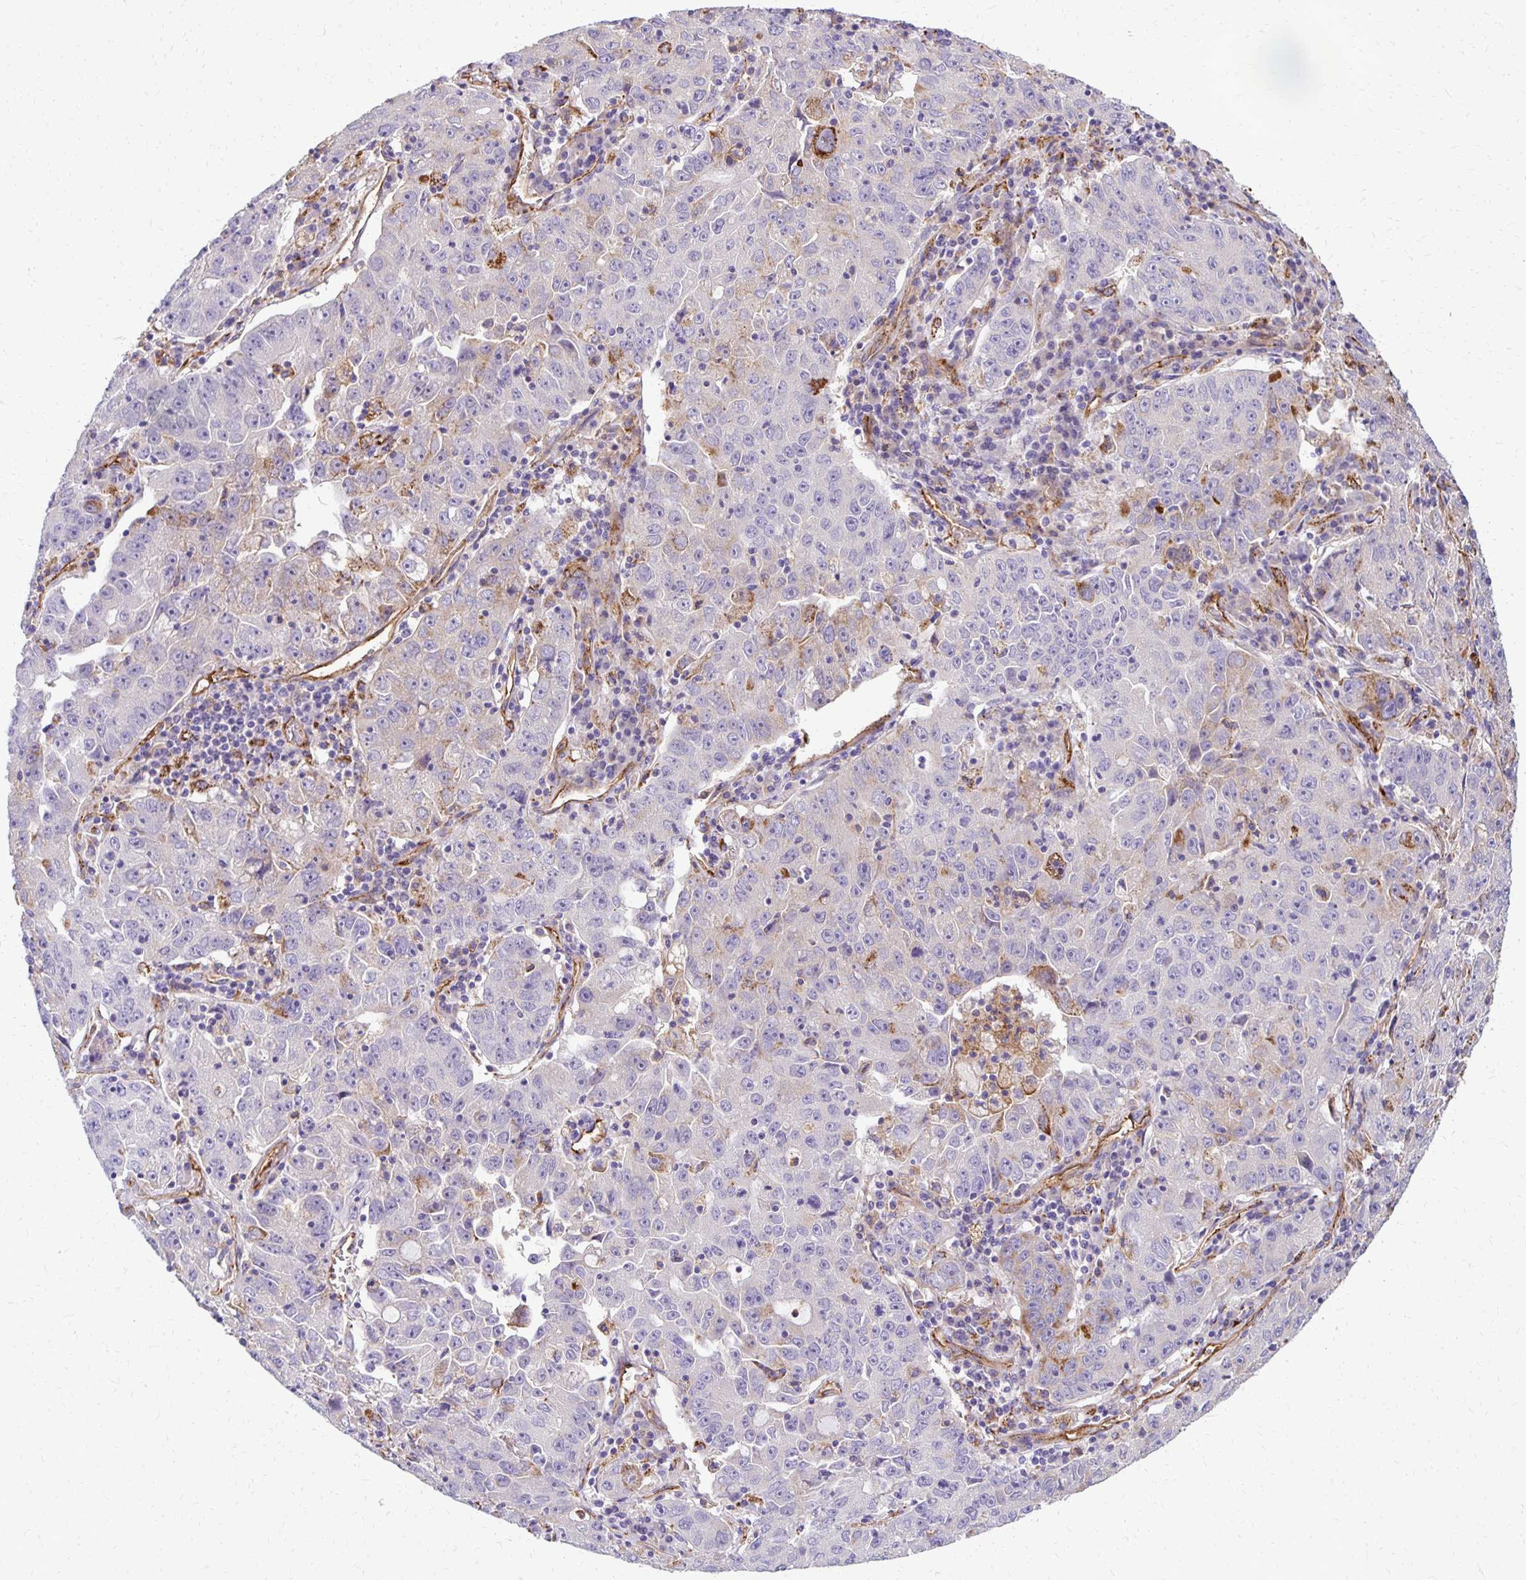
{"staining": {"intensity": "negative", "quantity": "none", "location": "none"}, "tissue": "lung cancer", "cell_type": "Tumor cells", "image_type": "cancer", "snomed": [{"axis": "morphology", "description": "Normal morphology"}, {"axis": "morphology", "description": "Adenocarcinoma, NOS"}, {"axis": "topography", "description": "Lymph node"}, {"axis": "topography", "description": "Lung"}], "caption": "Micrograph shows no significant protein positivity in tumor cells of adenocarcinoma (lung).", "gene": "TTYH1", "patient": {"sex": "female", "age": 57}}